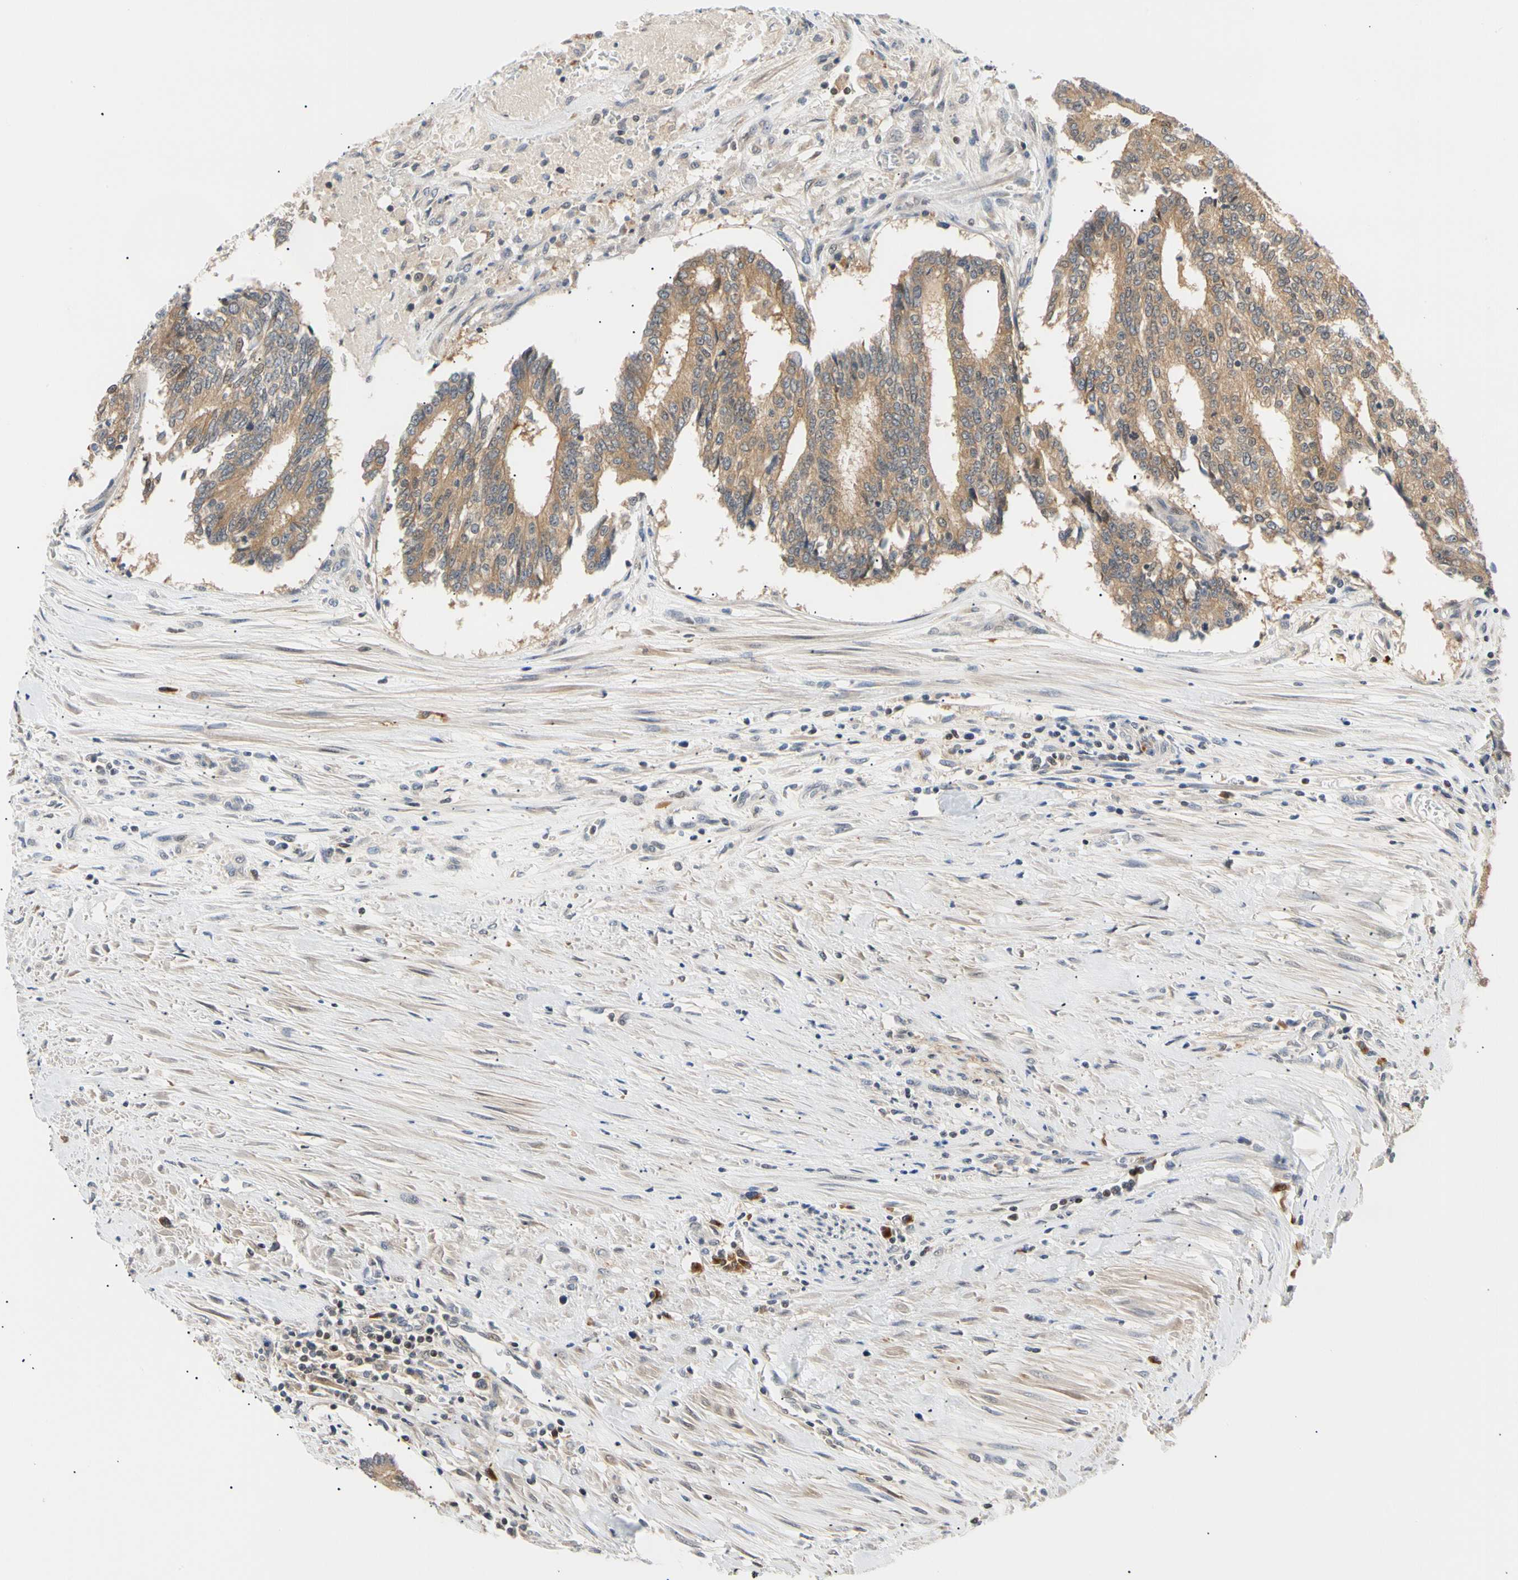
{"staining": {"intensity": "moderate", "quantity": ">75%", "location": "cytoplasmic/membranous"}, "tissue": "prostate cancer", "cell_type": "Tumor cells", "image_type": "cancer", "snomed": [{"axis": "morphology", "description": "Adenocarcinoma, High grade"}, {"axis": "topography", "description": "Prostate"}], "caption": "The image reveals a brown stain indicating the presence of a protein in the cytoplasmic/membranous of tumor cells in prostate high-grade adenocarcinoma.", "gene": "SEC23B", "patient": {"sex": "male", "age": 55}}